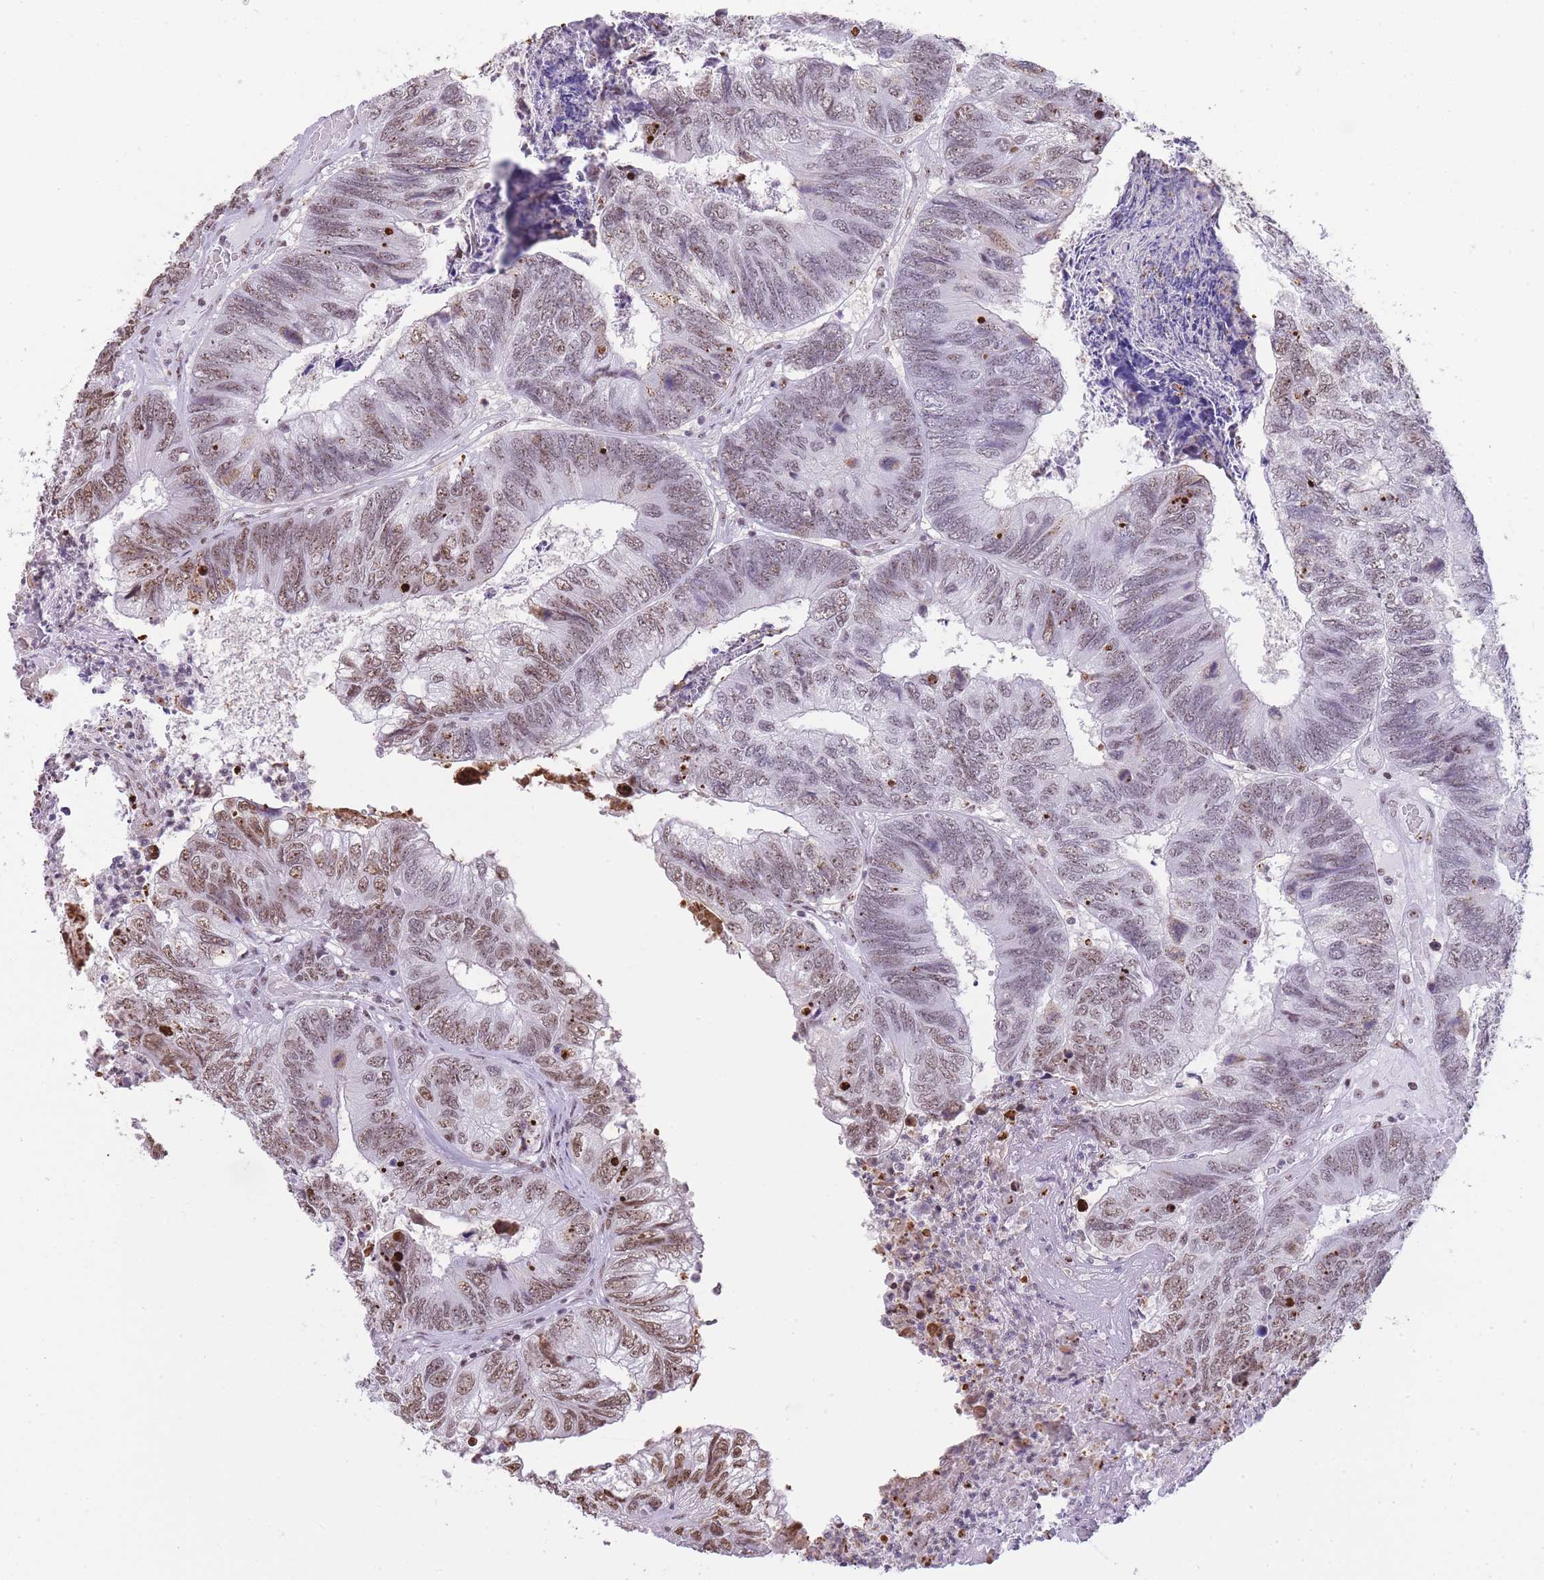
{"staining": {"intensity": "moderate", "quantity": ">75%", "location": "nuclear"}, "tissue": "colorectal cancer", "cell_type": "Tumor cells", "image_type": "cancer", "snomed": [{"axis": "morphology", "description": "Adenocarcinoma, NOS"}, {"axis": "topography", "description": "Colon"}], "caption": "Protein analysis of colorectal cancer tissue exhibits moderate nuclear expression in about >75% of tumor cells.", "gene": "EVC2", "patient": {"sex": "female", "age": 67}}